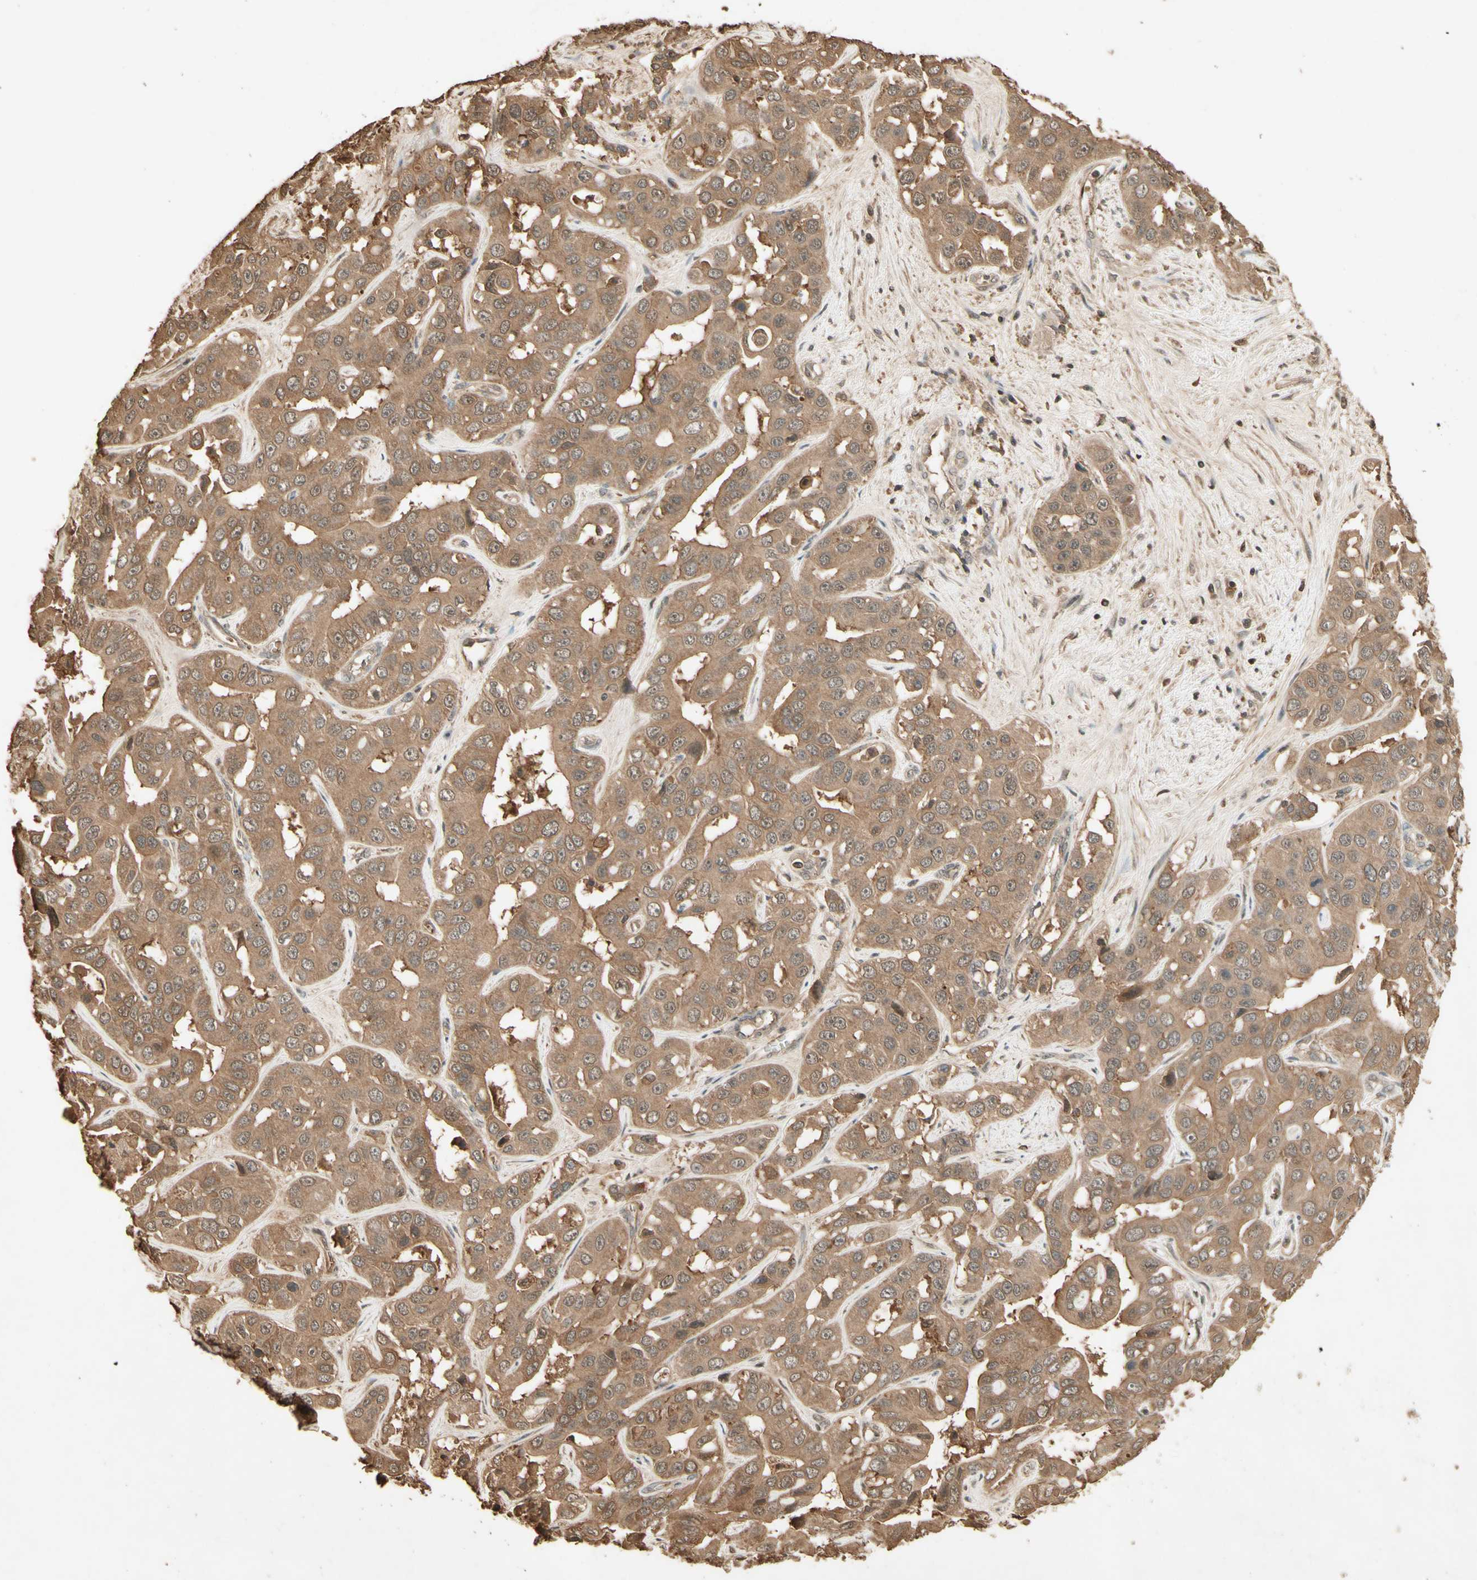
{"staining": {"intensity": "moderate", "quantity": ">75%", "location": "cytoplasmic/membranous"}, "tissue": "liver cancer", "cell_type": "Tumor cells", "image_type": "cancer", "snomed": [{"axis": "morphology", "description": "Cholangiocarcinoma"}, {"axis": "topography", "description": "Liver"}], "caption": "An image showing moderate cytoplasmic/membranous positivity in approximately >75% of tumor cells in liver cancer, as visualized by brown immunohistochemical staining.", "gene": "SMAD9", "patient": {"sex": "female", "age": 52}}